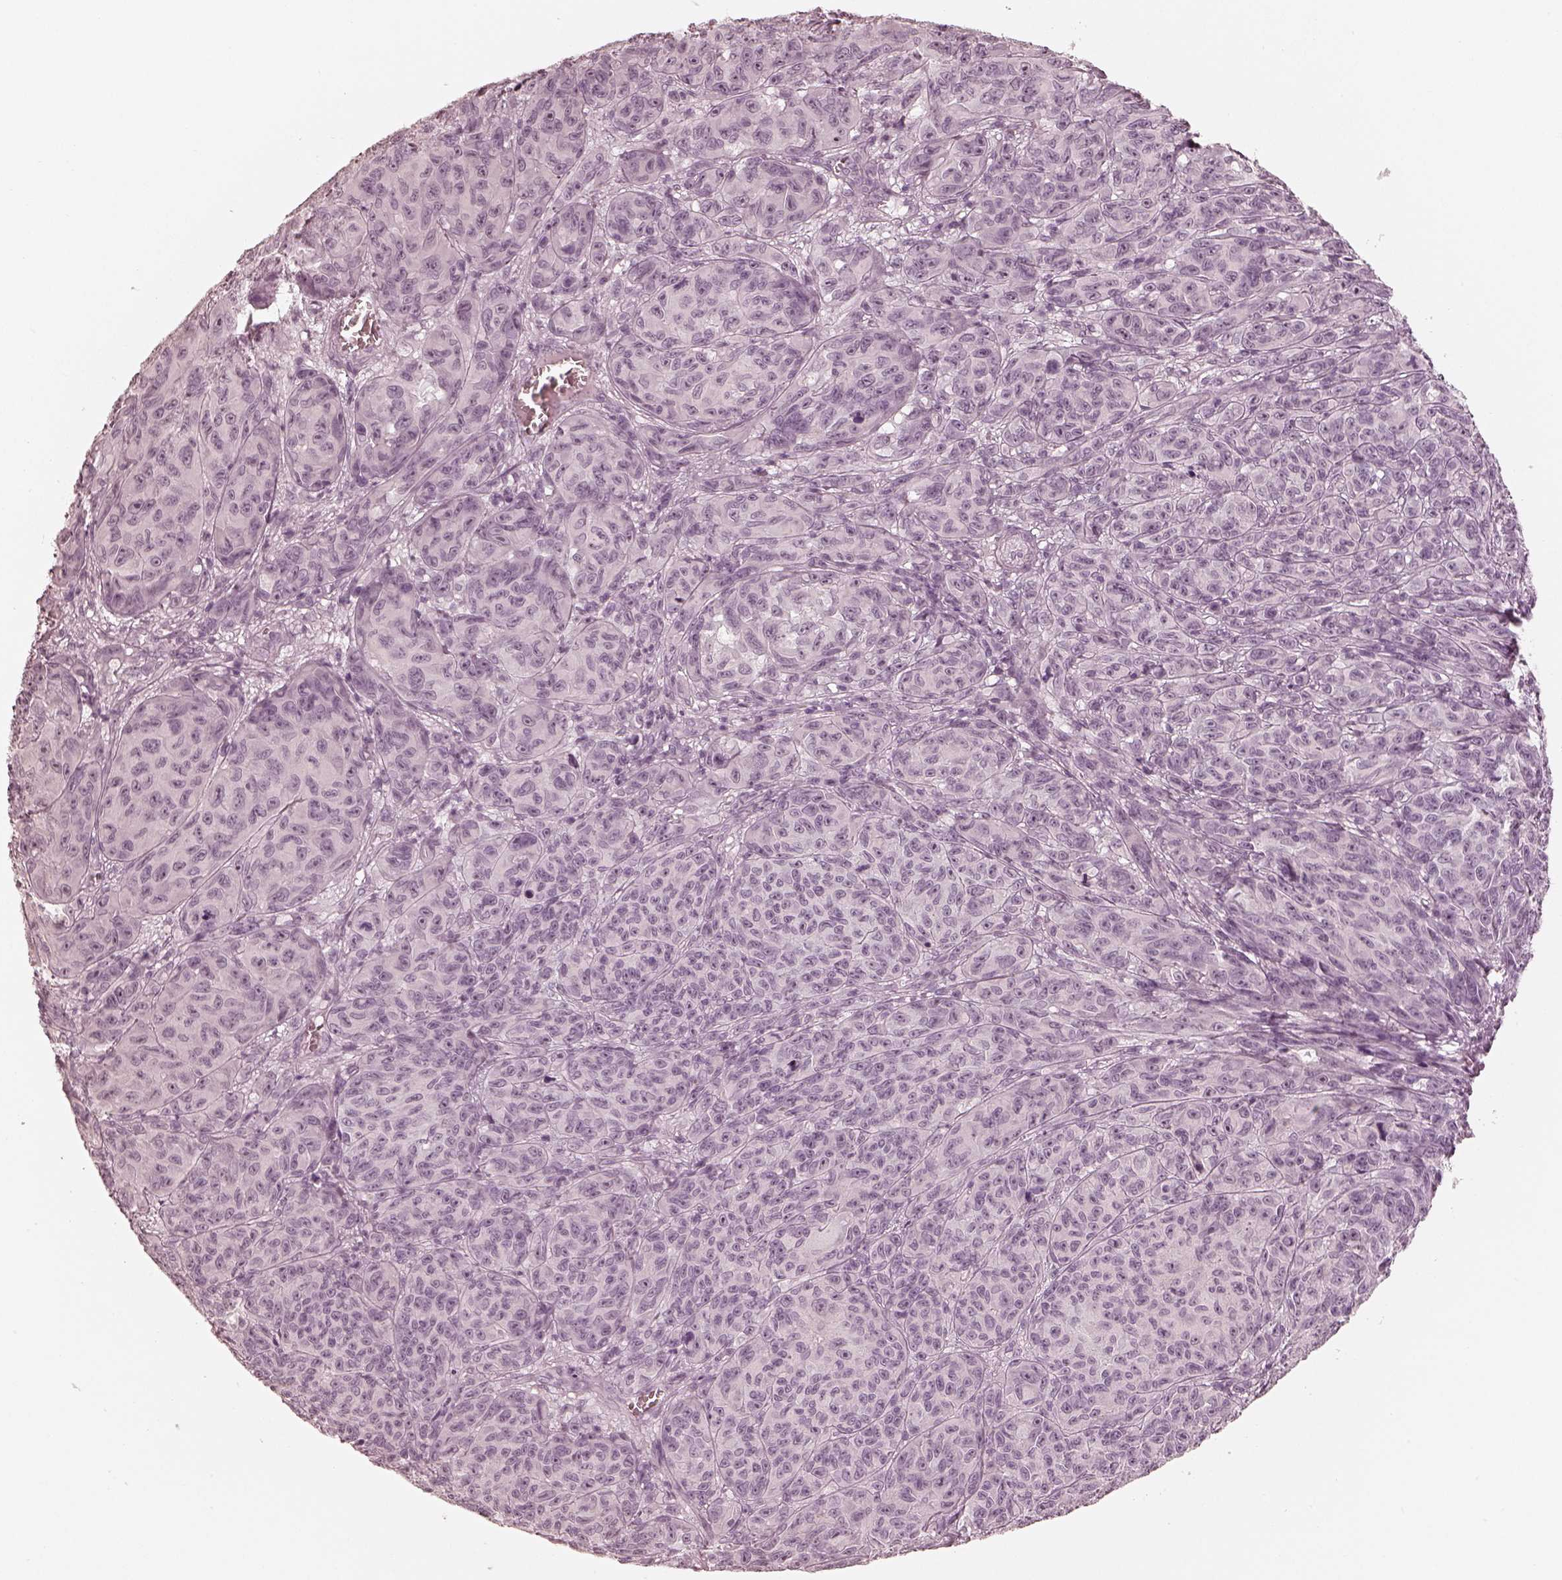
{"staining": {"intensity": "negative", "quantity": "none", "location": "none"}, "tissue": "melanoma", "cell_type": "Tumor cells", "image_type": "cancer", "snomed": [{"axis": "morphology", "description": "Malignant melanoma, NOS"}, {"axis": "topography", "description": "Vulva, labia, clitoris and Bartholin´s gland, NO"}], "caption": "This is a histopathology image of immunohistochemistry (IHC) staining of malignant melanoma, which shows no staining in tumor cells.", "gene": "CALR3", "patient": {"sex": "female", "age": 75}}